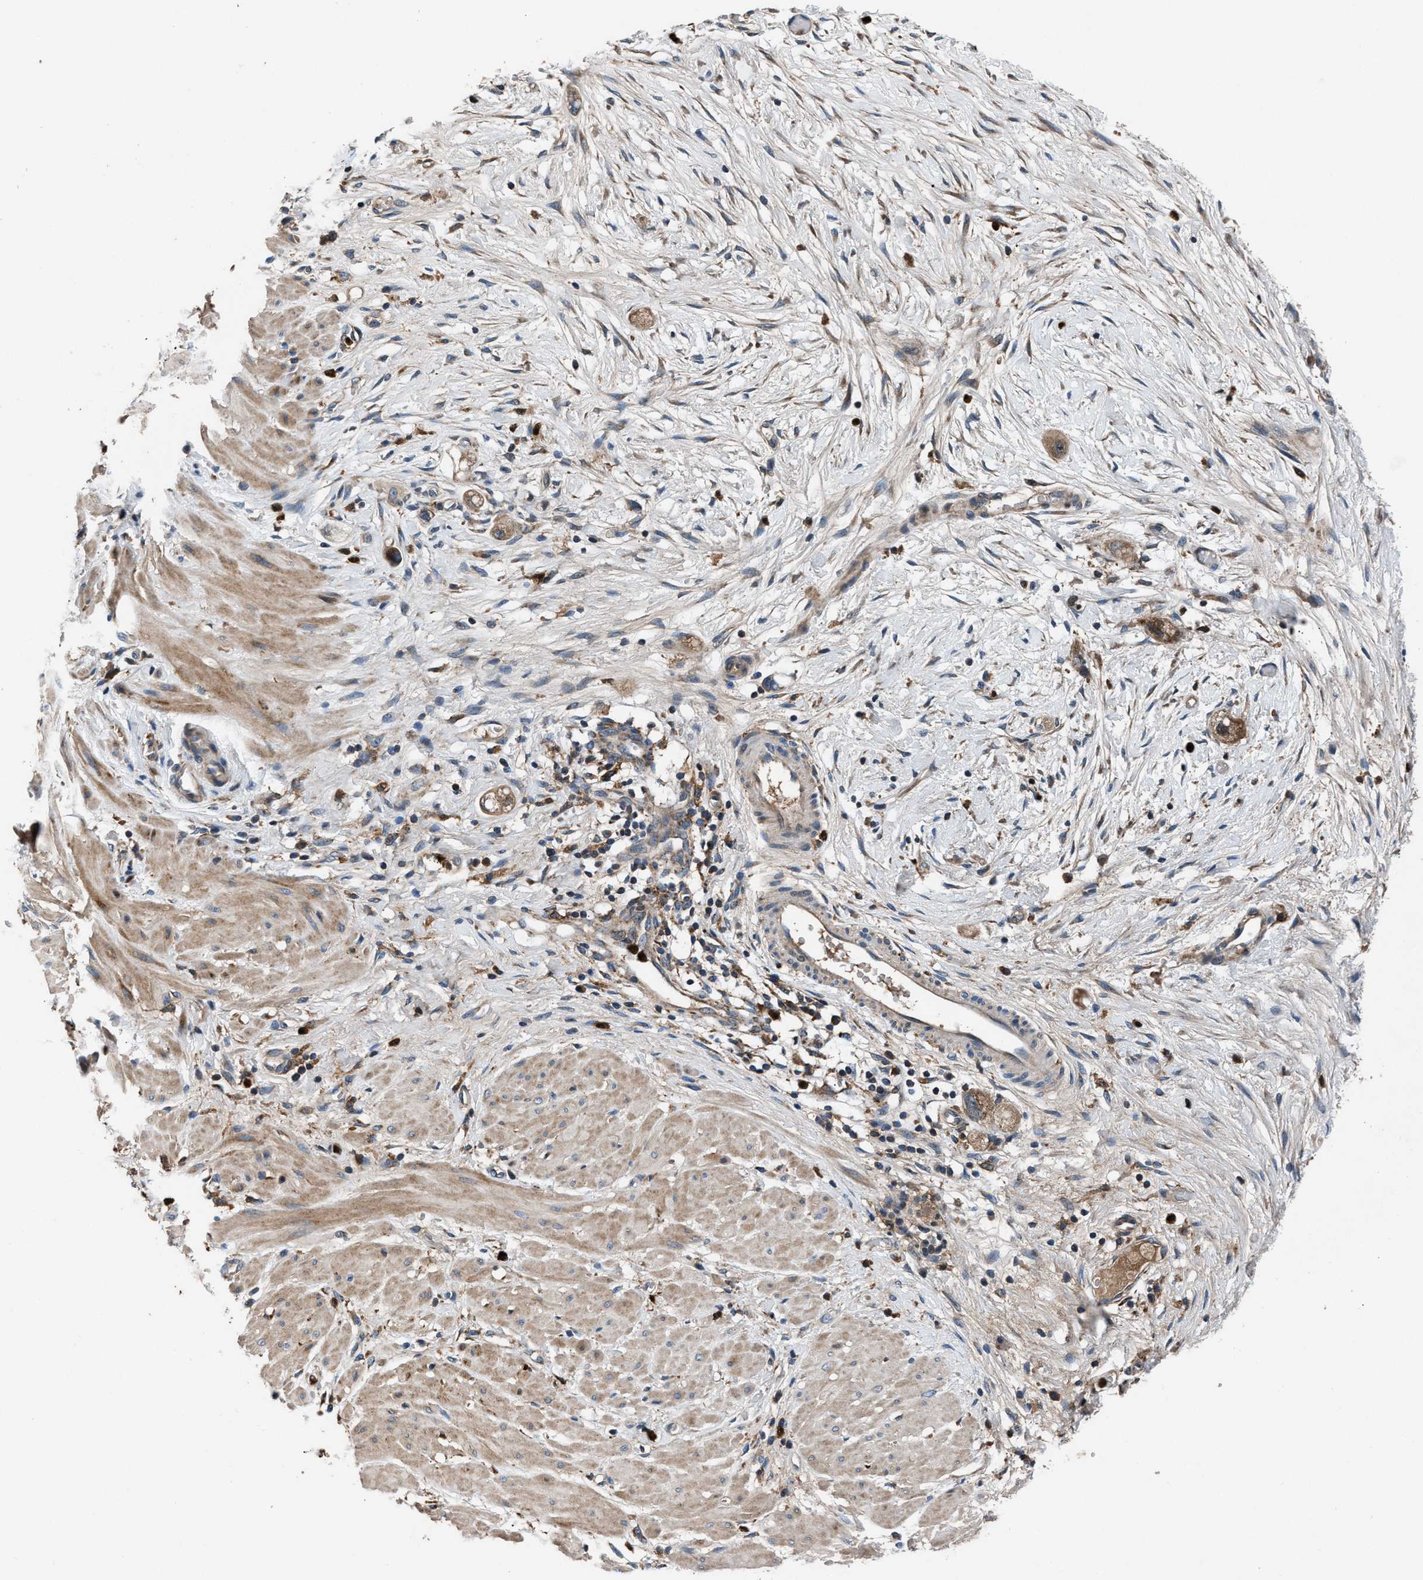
{"staining": {"intensity": "weak", "quantity": "<25%", "location": "cytoplasmic/membranous"}, "tissue": "stomach cancer", "cell_type": "Tumor cells", "image_type": "cancer", "snomed": [{"axis": "morphology", "description": "Adenocarcinoma, NOS"}, {"axis": "topography", "description": "Stomach"}, {"axis": "topography", "description": "Stomach, lower"}], "caption": "Tumor cells are negative for protein expression in human adenocarcinoma (stomach).", "gene": "FAM221A", "patient": {"sex": "female", "age": 48}}